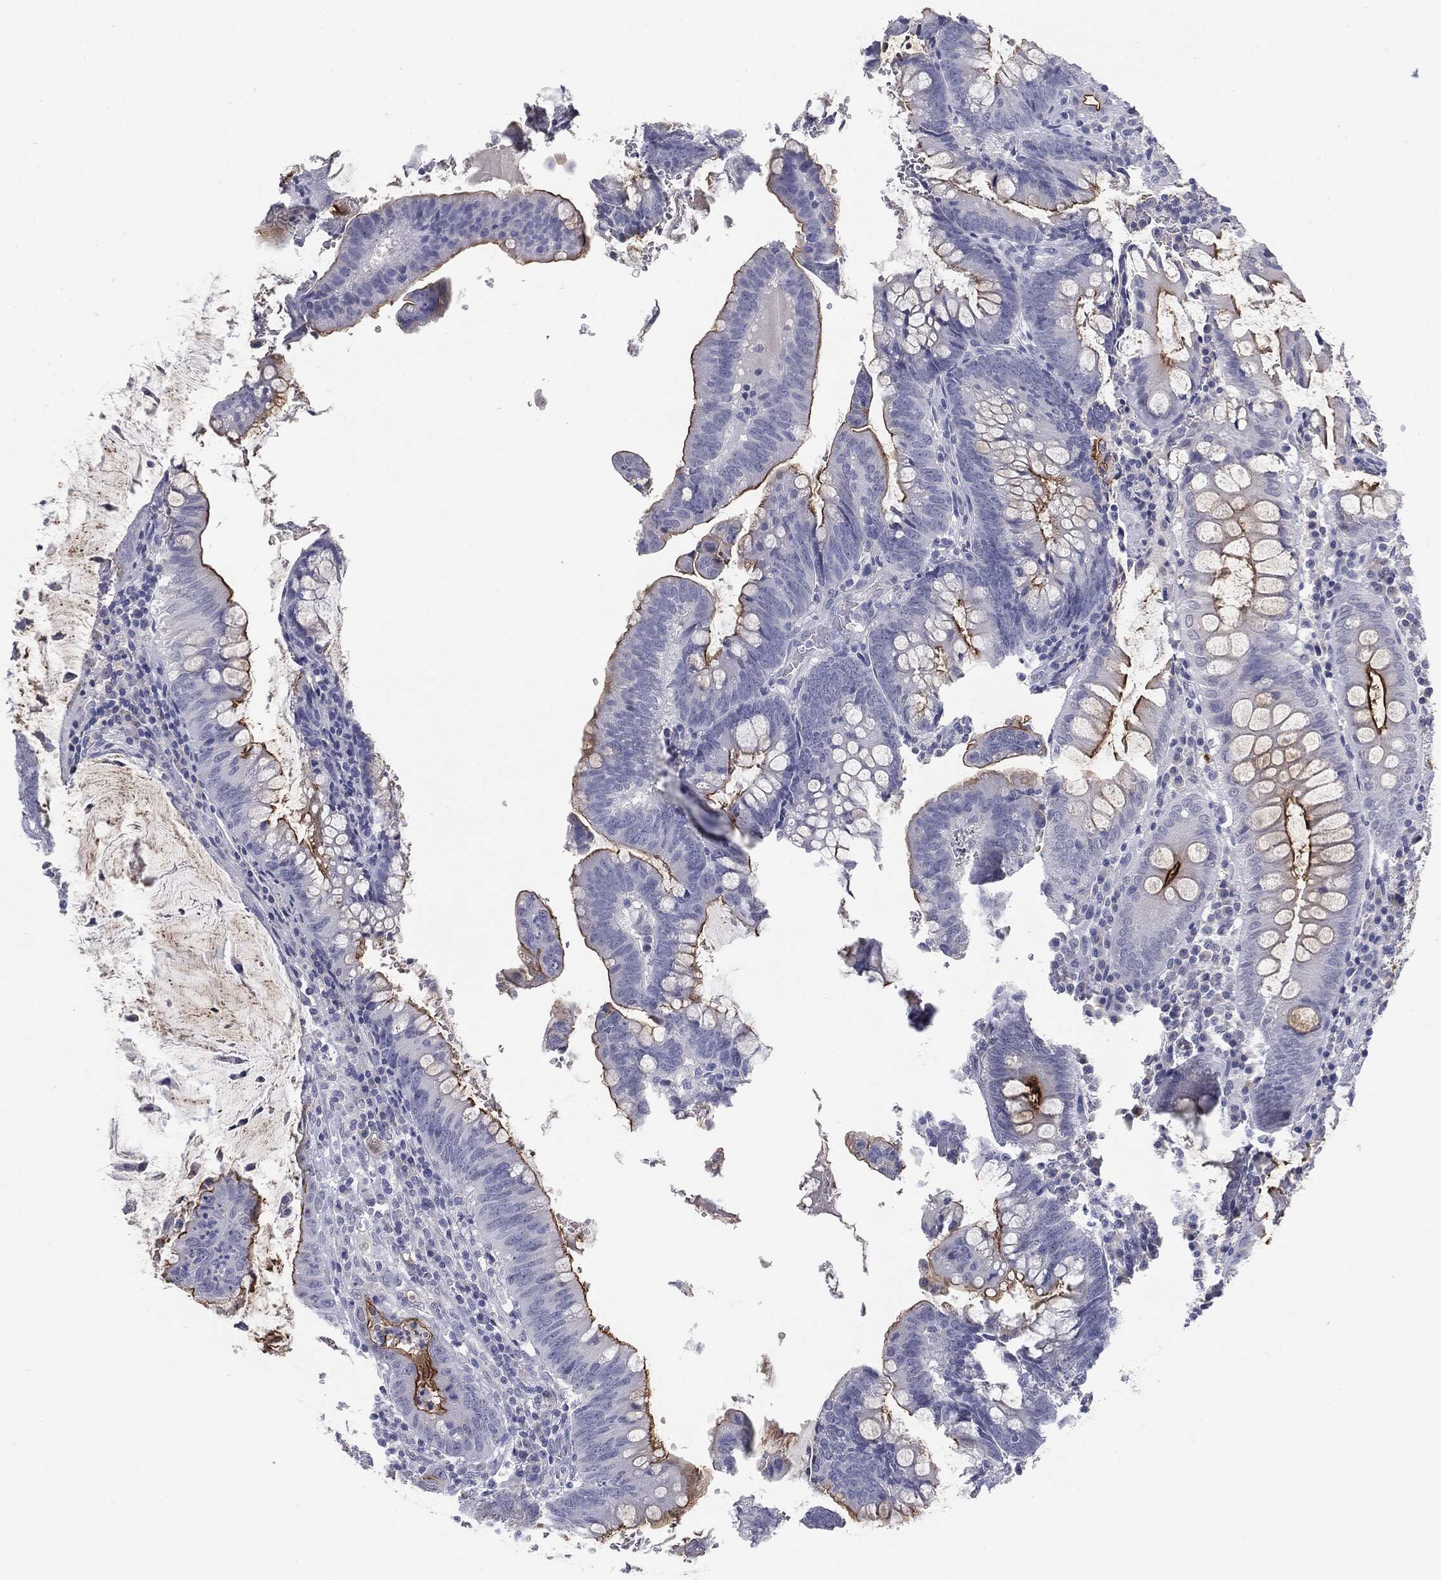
{"staining": {"intensity": "strong", "quantity": "<25%", "location": "cytoplasmic/membranous"}, "tissue": "colorectal cancer", "cell_type": "Tumor cells", "image_type": "cancer", "snomed": [{"axis": "morphology", "description": "Adenocarcinoma, NOS"}, {"axis": "topography", "description": "Colon"}], "caption": "Immunohistochemical staining of colorectal cancer shows medium levels of strong cytoplasmic/membranous protein expression in approximately <25% of tumor cells. Immunohistochemistry stains the protein in brown and the nuclei are stained blue.", "gene": "MUC1", "patient": {"sex": "male", "age": 62}}